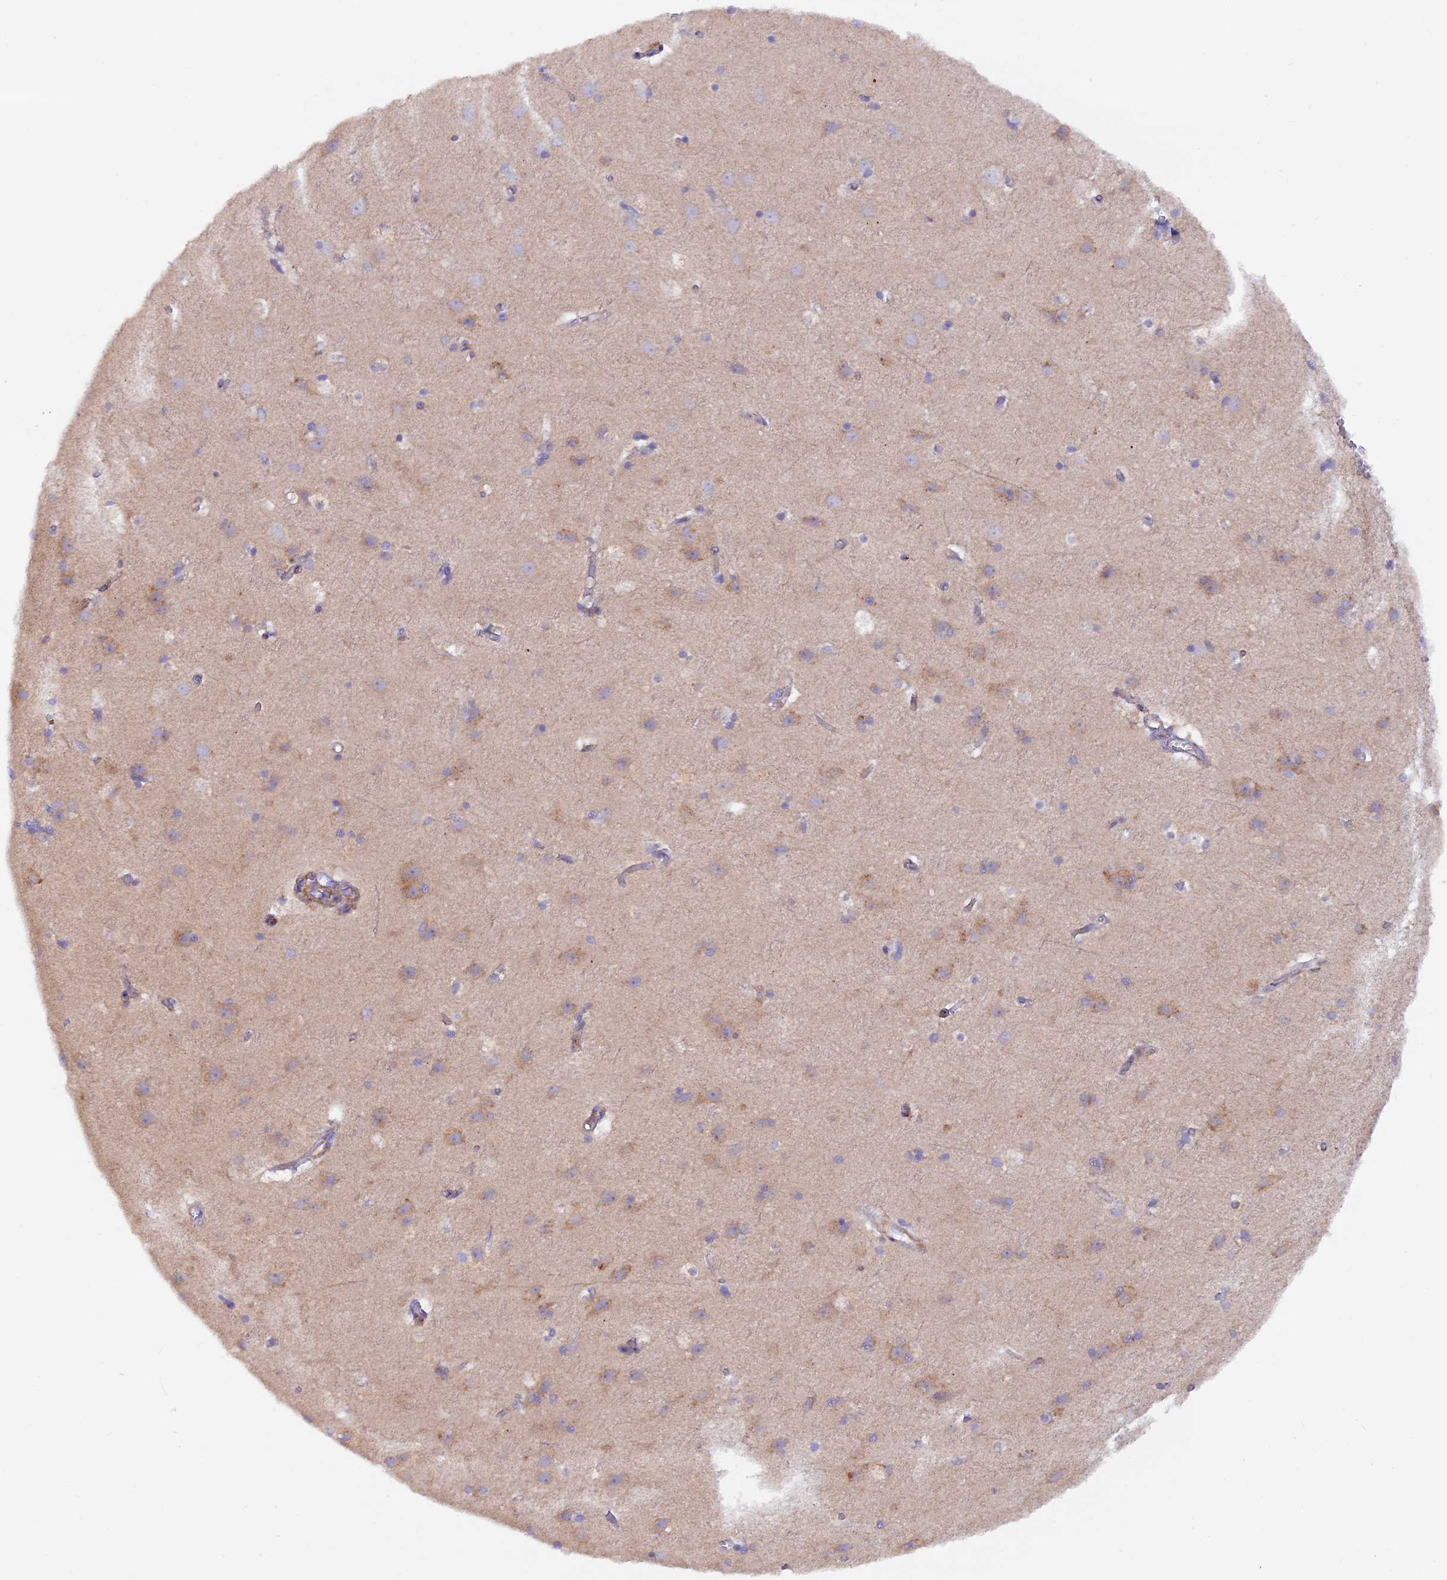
{"staining": {"intensity": "moderate", "quantity": "25%-75%", "location": "cytoplasmic/membranous"}, "tissue": "cerebral cortex", "cell_type": "Endothelial cells", "image_type": "normal", "snomed": [{"axis": "morphology", "description": "Normal tissue, NOS"}, {"axis": "topography", "description": "Cerebral cortex"}], "caption": "The micrograph shows staining of normal cerebral cortex, revealing moderate cytoplasmic/membranous protein expression (brown color) within endothelial cells. Using DAB (3,3'-diaminobenzidine) (brown) and hematoxylin (blue) stains, captured at high magnification using brightfield microscopy.", "gene": "GMCL1", "patient": {"sex": "male", "age": 54}}